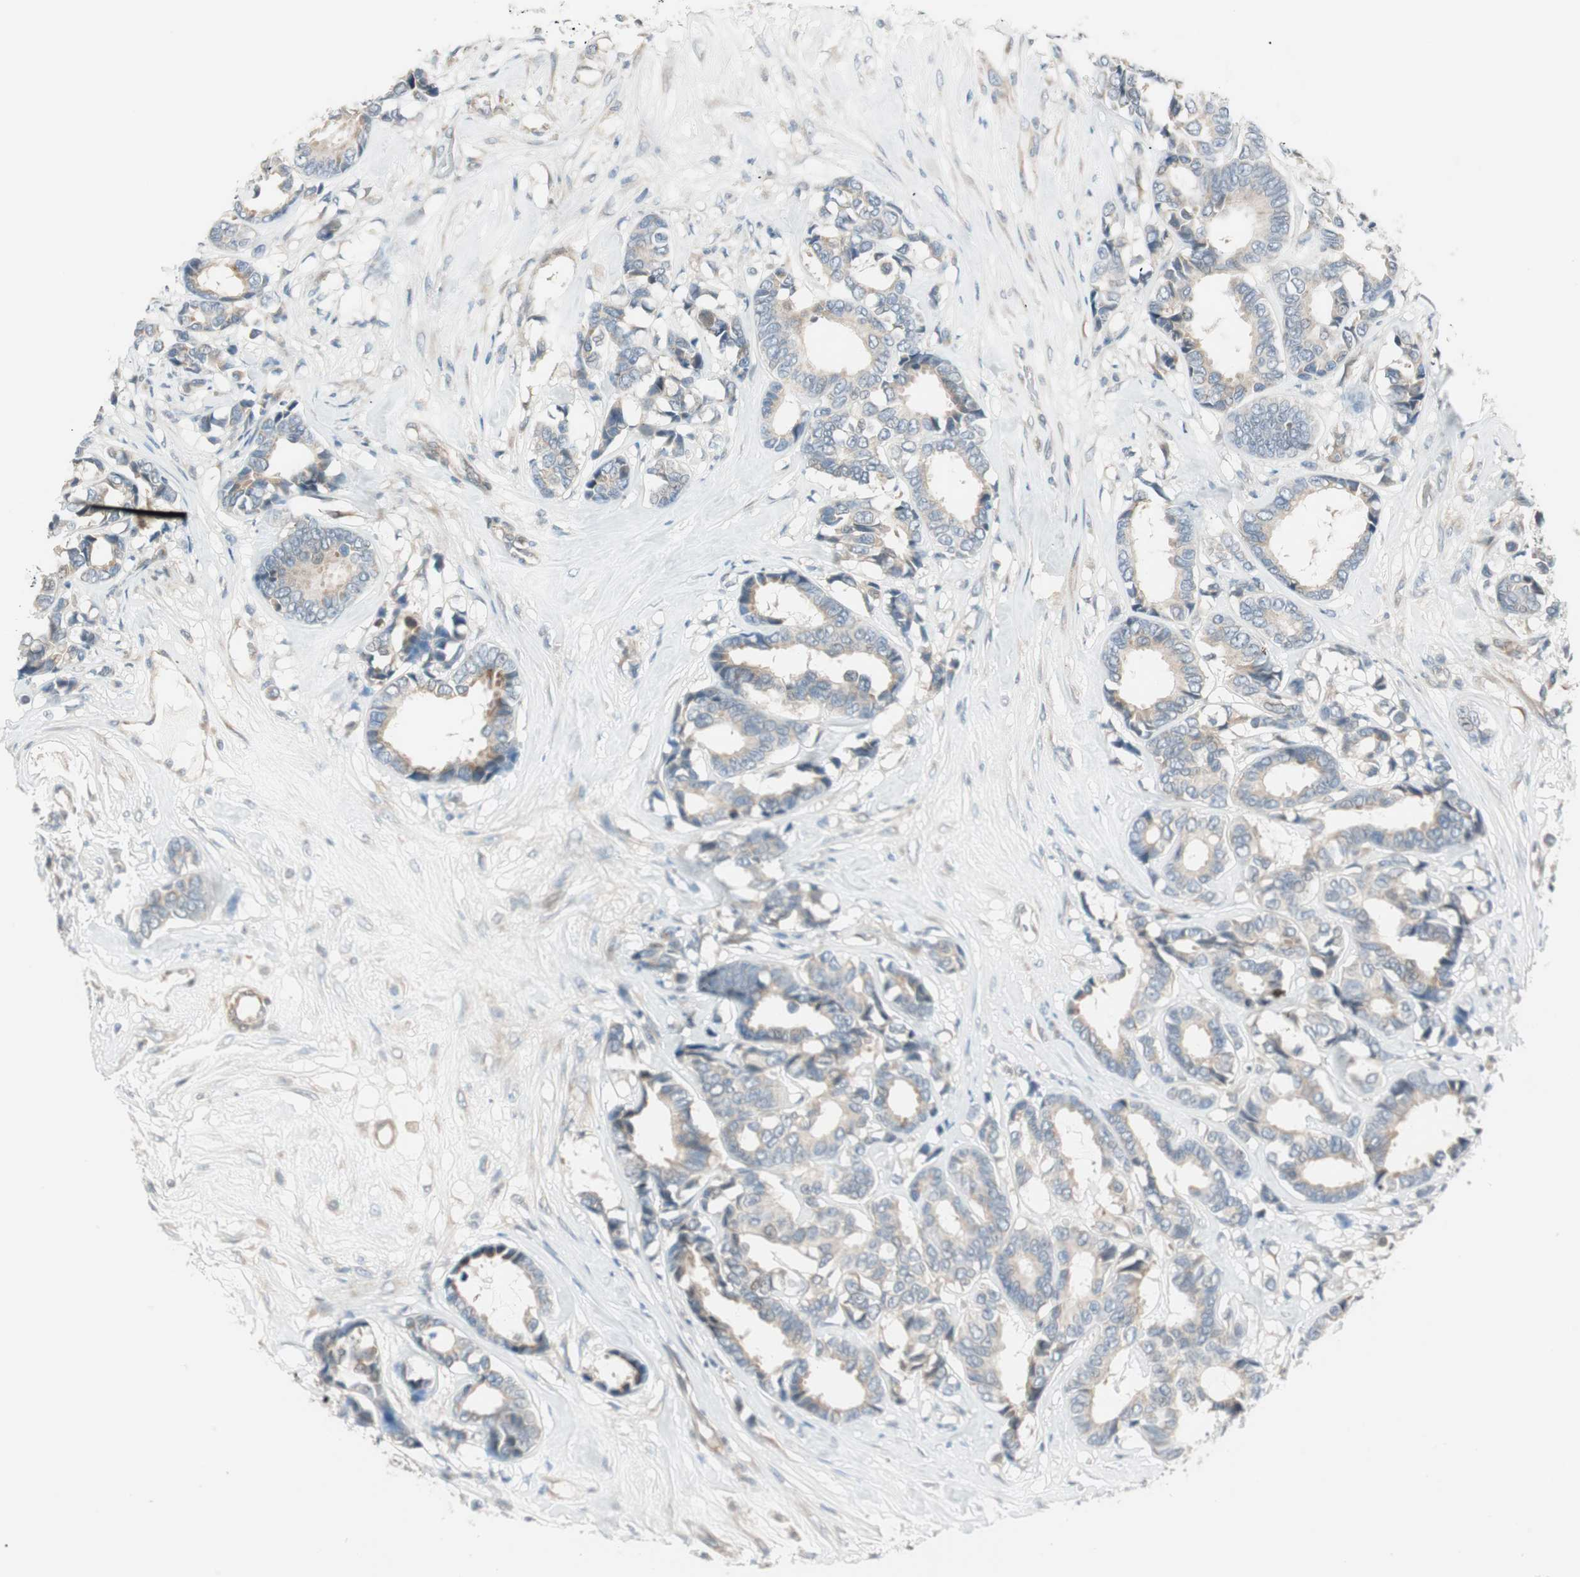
{"staining": {"intensity": "weak", "quantity": ">75%", "location": "cytoplasmic/membranous"}, "tissue": "breast cancer", "cell_type": "Tumor cells", "image_type": "cancer", "snomed": [{"axis": "morphology", "description": "Duct carcinoma"}, {"axis": "topography", "description": "Breast"}], "caption": "Breast intraductal carcinoma stained for a protein (brown) reveals weak cytoplasmic/membranous positive staining in about >75% of tumor cells.", "gene": "CGRRF1", "patient": {"sex": "female", "age": 87}}